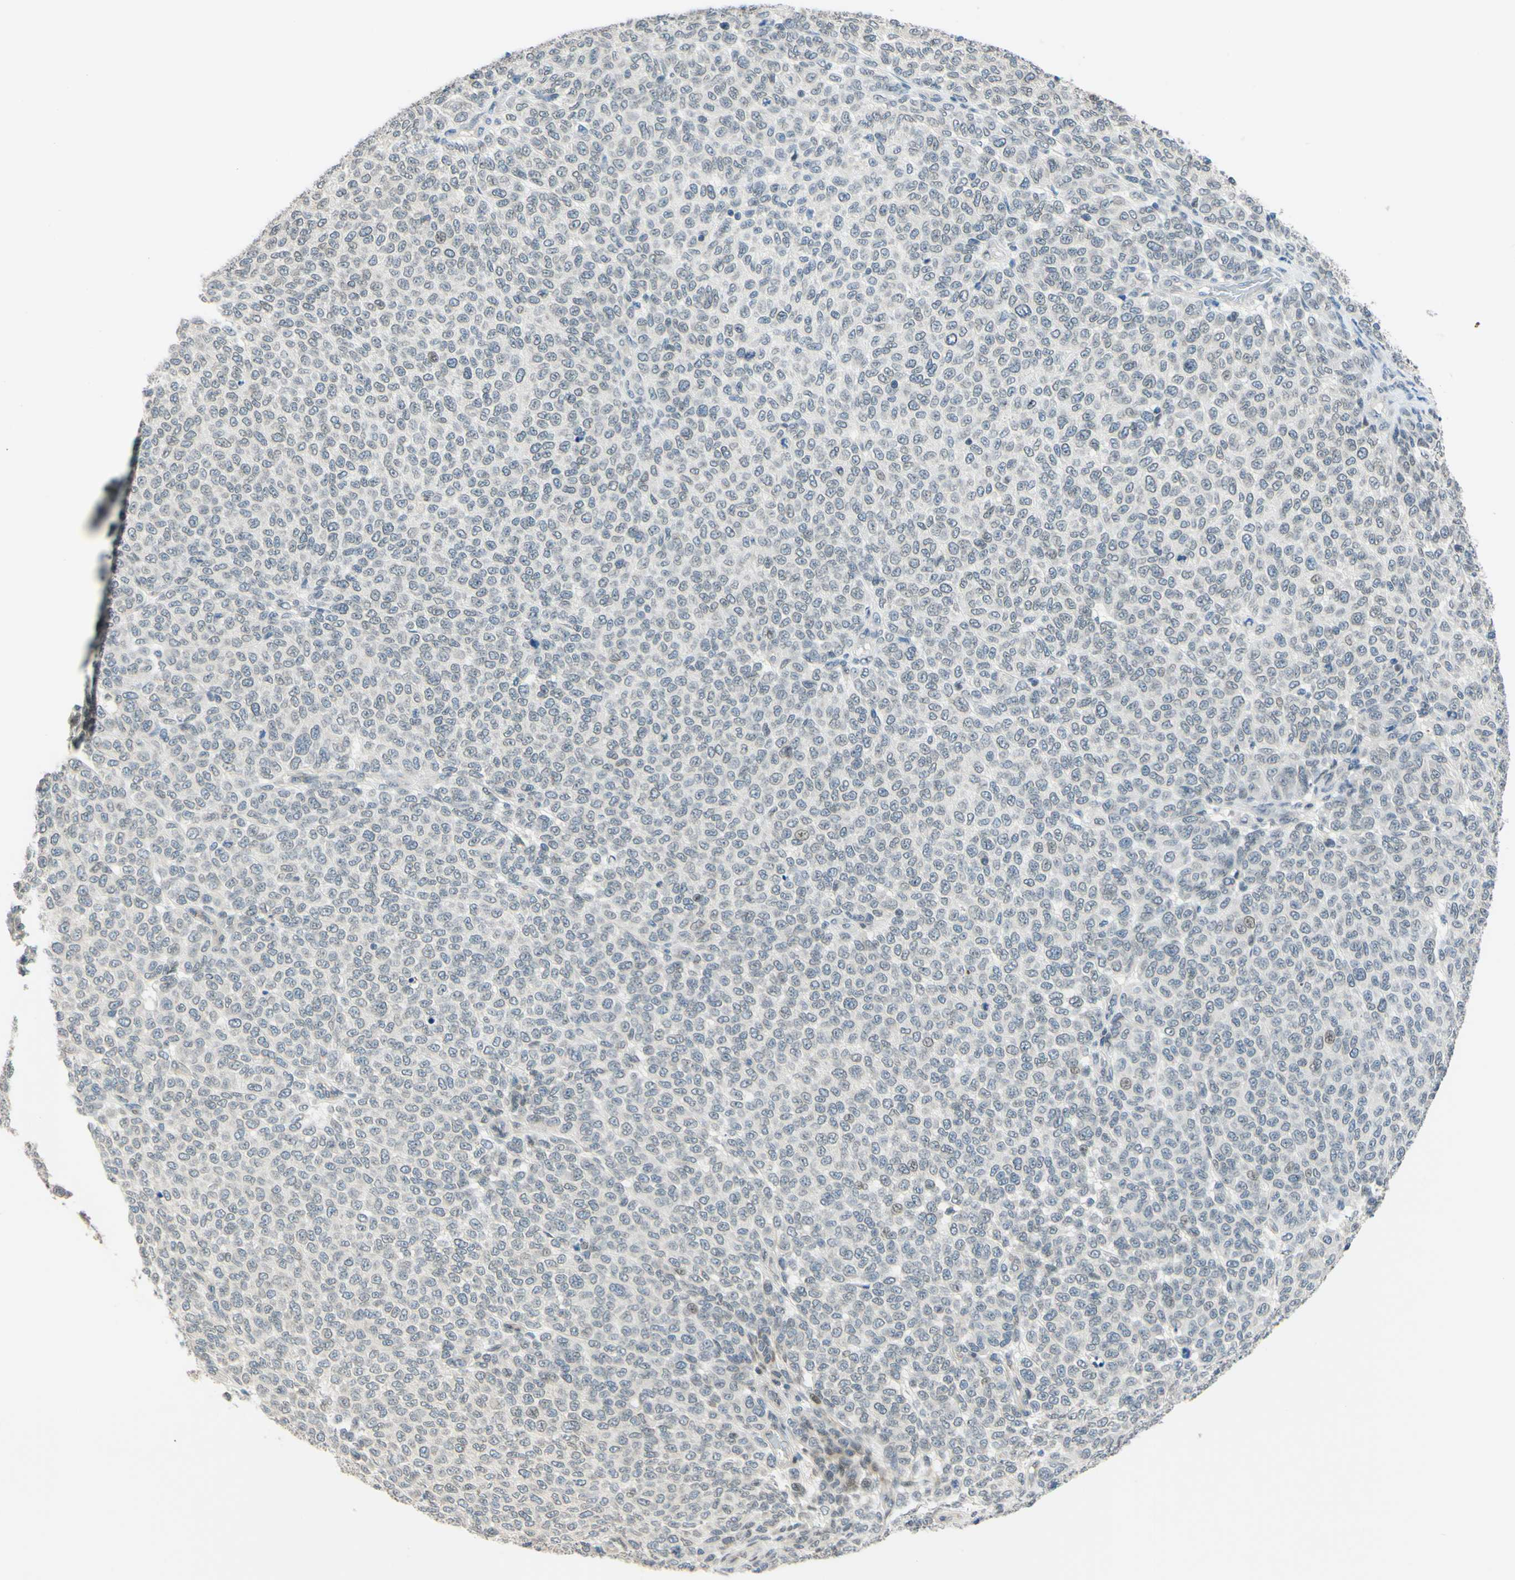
{"staining": {"intensity": "negative", "quantity": "none", "location": "none"}, "tissue": "melanoma", "cell_type": "Tumor cells", "image_type": "cancer", "snomed": [{"axis": "morphology", "description": "Malignant melanoma, NOS"}, {"axis": "topography", "description": "Skin"}], "caption": "A high-resolution image shows immunohistochemistry (IHC) staining of melanoma, which demonstrates no significant expression in tumor cells.", "gene": "C2CD2L", "patient": {"sex": "male", "age": 59}}